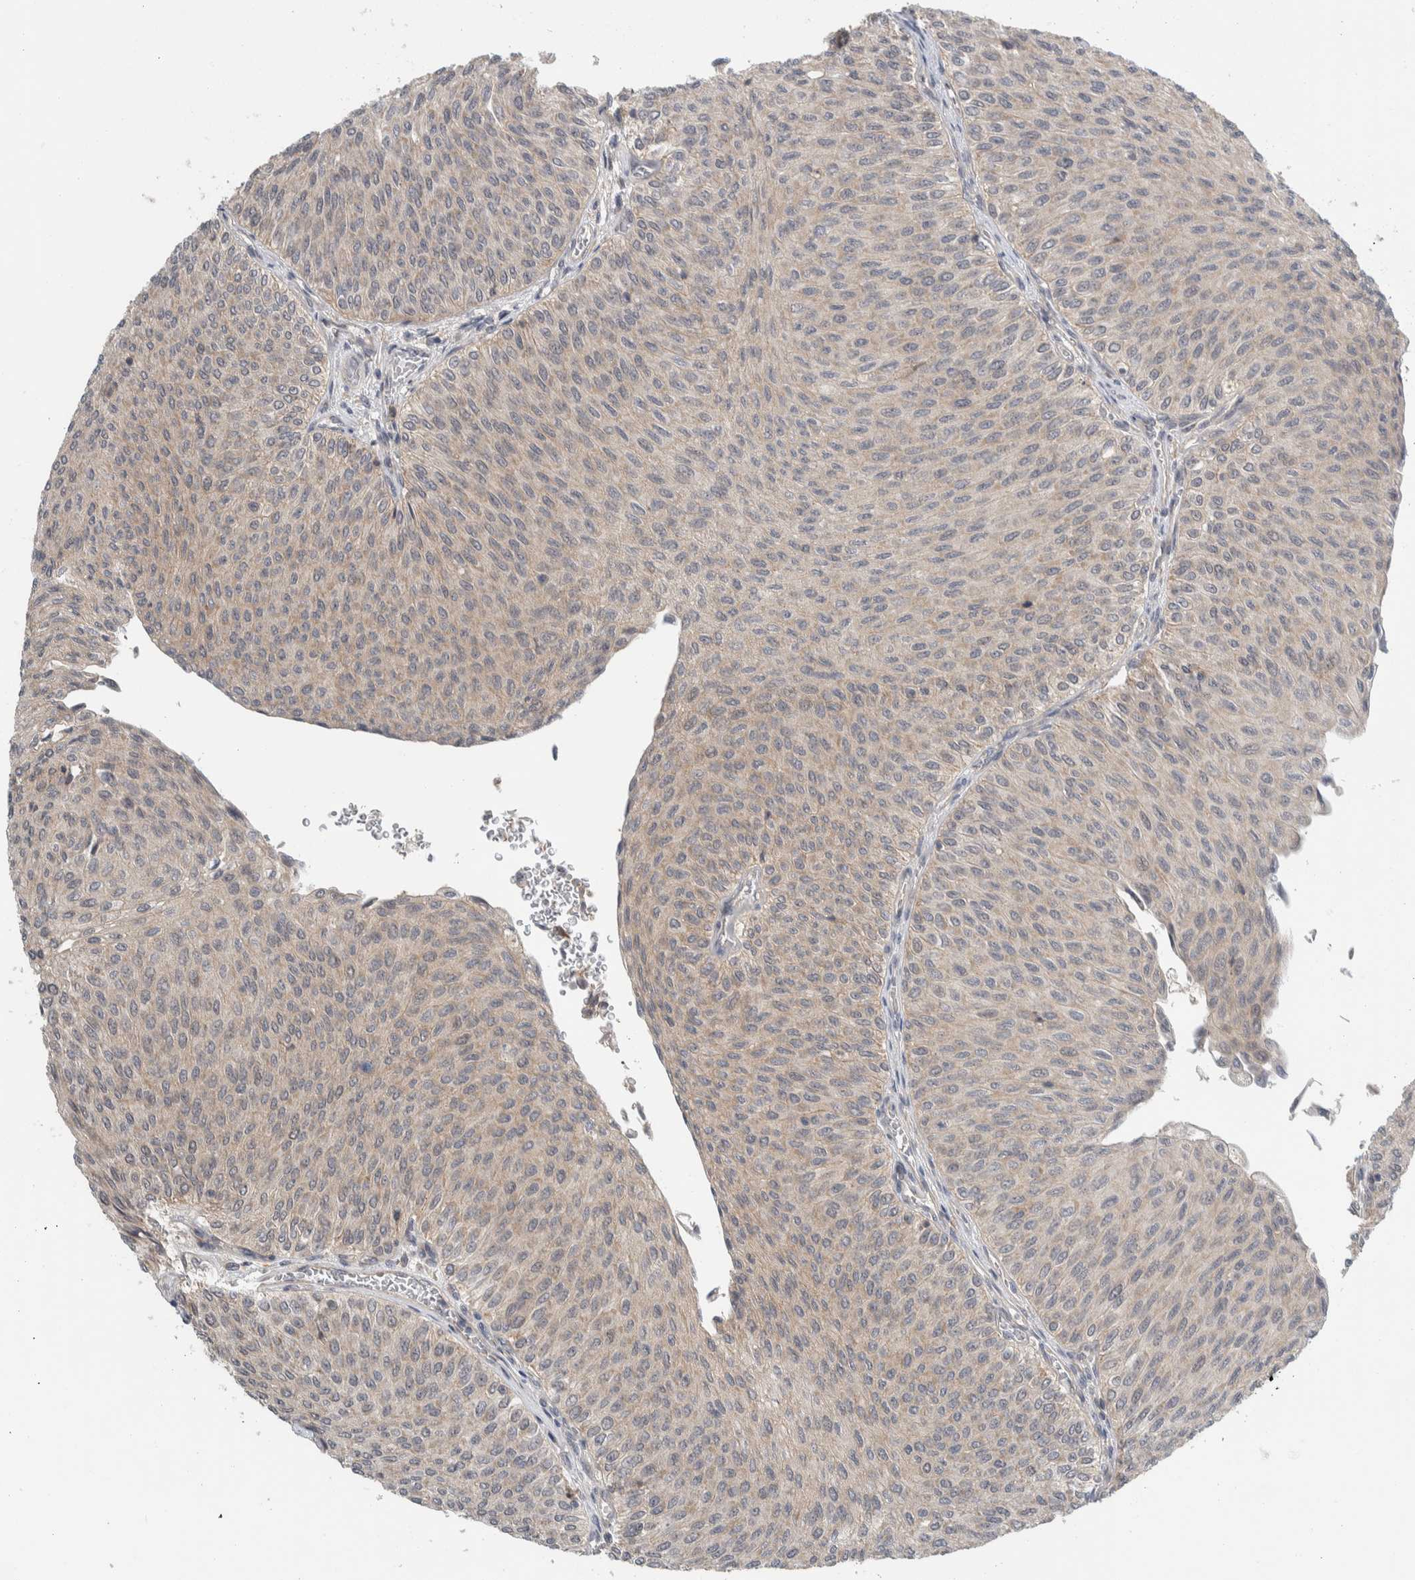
{"staining": {"intensity": "weak", "quantity": ">75%", "location": "cytoplasmic/membranous"}, "tissue": "urothelial cancer", "cell_type": "Tumor cells", "image_type": "cancer", "snomed": [{"axis": "morphology", "description": "Urothelial carcinoma, Low grade"}, {"axis": "topography", "description": "Urinary bladder"}], "caption": "Urothelial cancer stained with IHC displays weak cytoplasmic/membranous positivity in about >75% of tumor cells.", "gene": "MPRIP", "patient": {"sex": "male", "age": 78}}